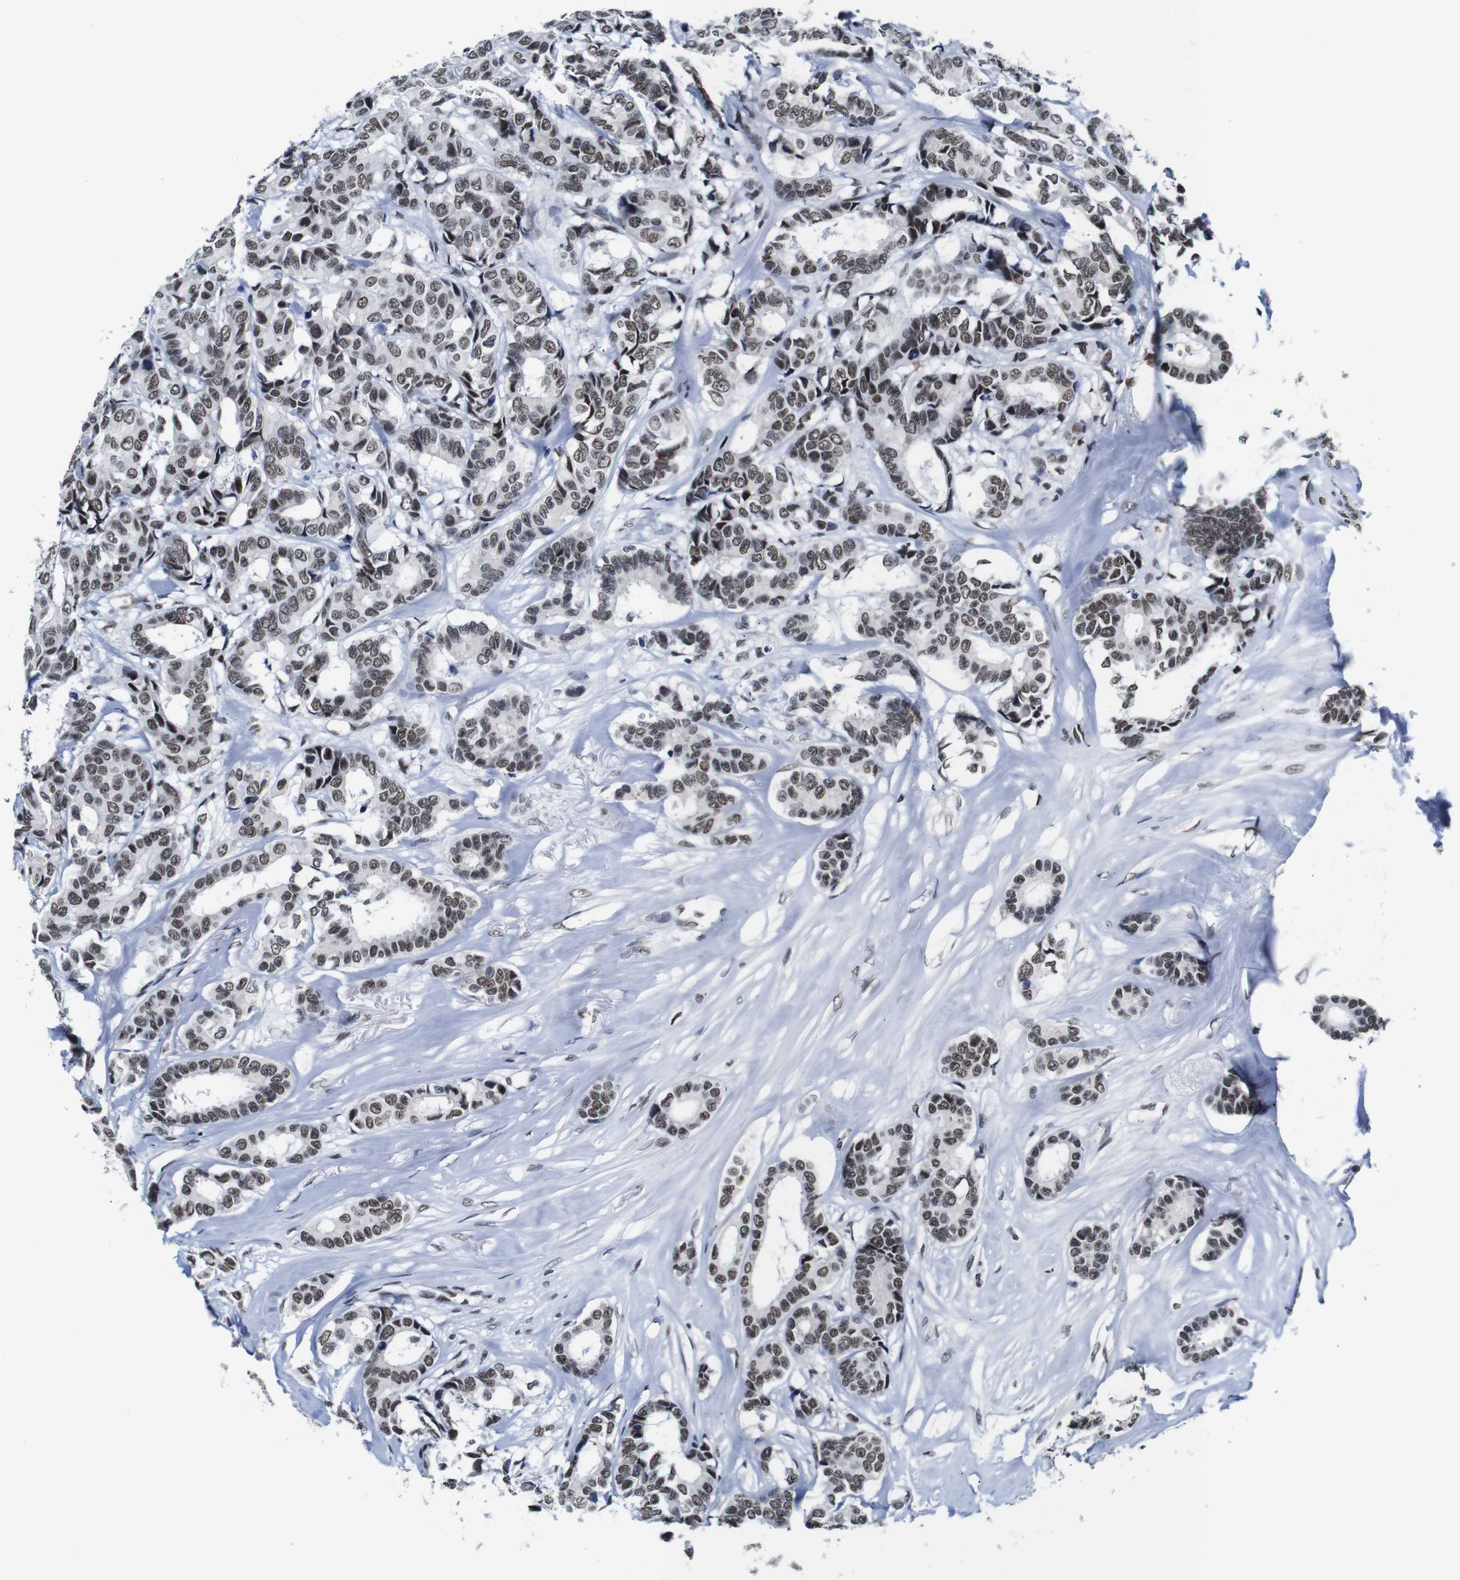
{"staining": {"intensity": "moderate", "quantity": ">75%", "location": "nuclear"}, "tissue": "breast cancer", "cell_type": "Tumor cells", "image_type": "cancer", "snomed": [{"axis": "morphology", "description": "Duct carcinoma"}, {"axis": "topography", "description": "Breast"}], "caption": "The image reveals a brown stain indicating the presence of a protein in the nuclear of tumor cells in breast intraductal carcinoma.", "gene": "ILDR2", "patient": {"sex": "female", "age": 87}}